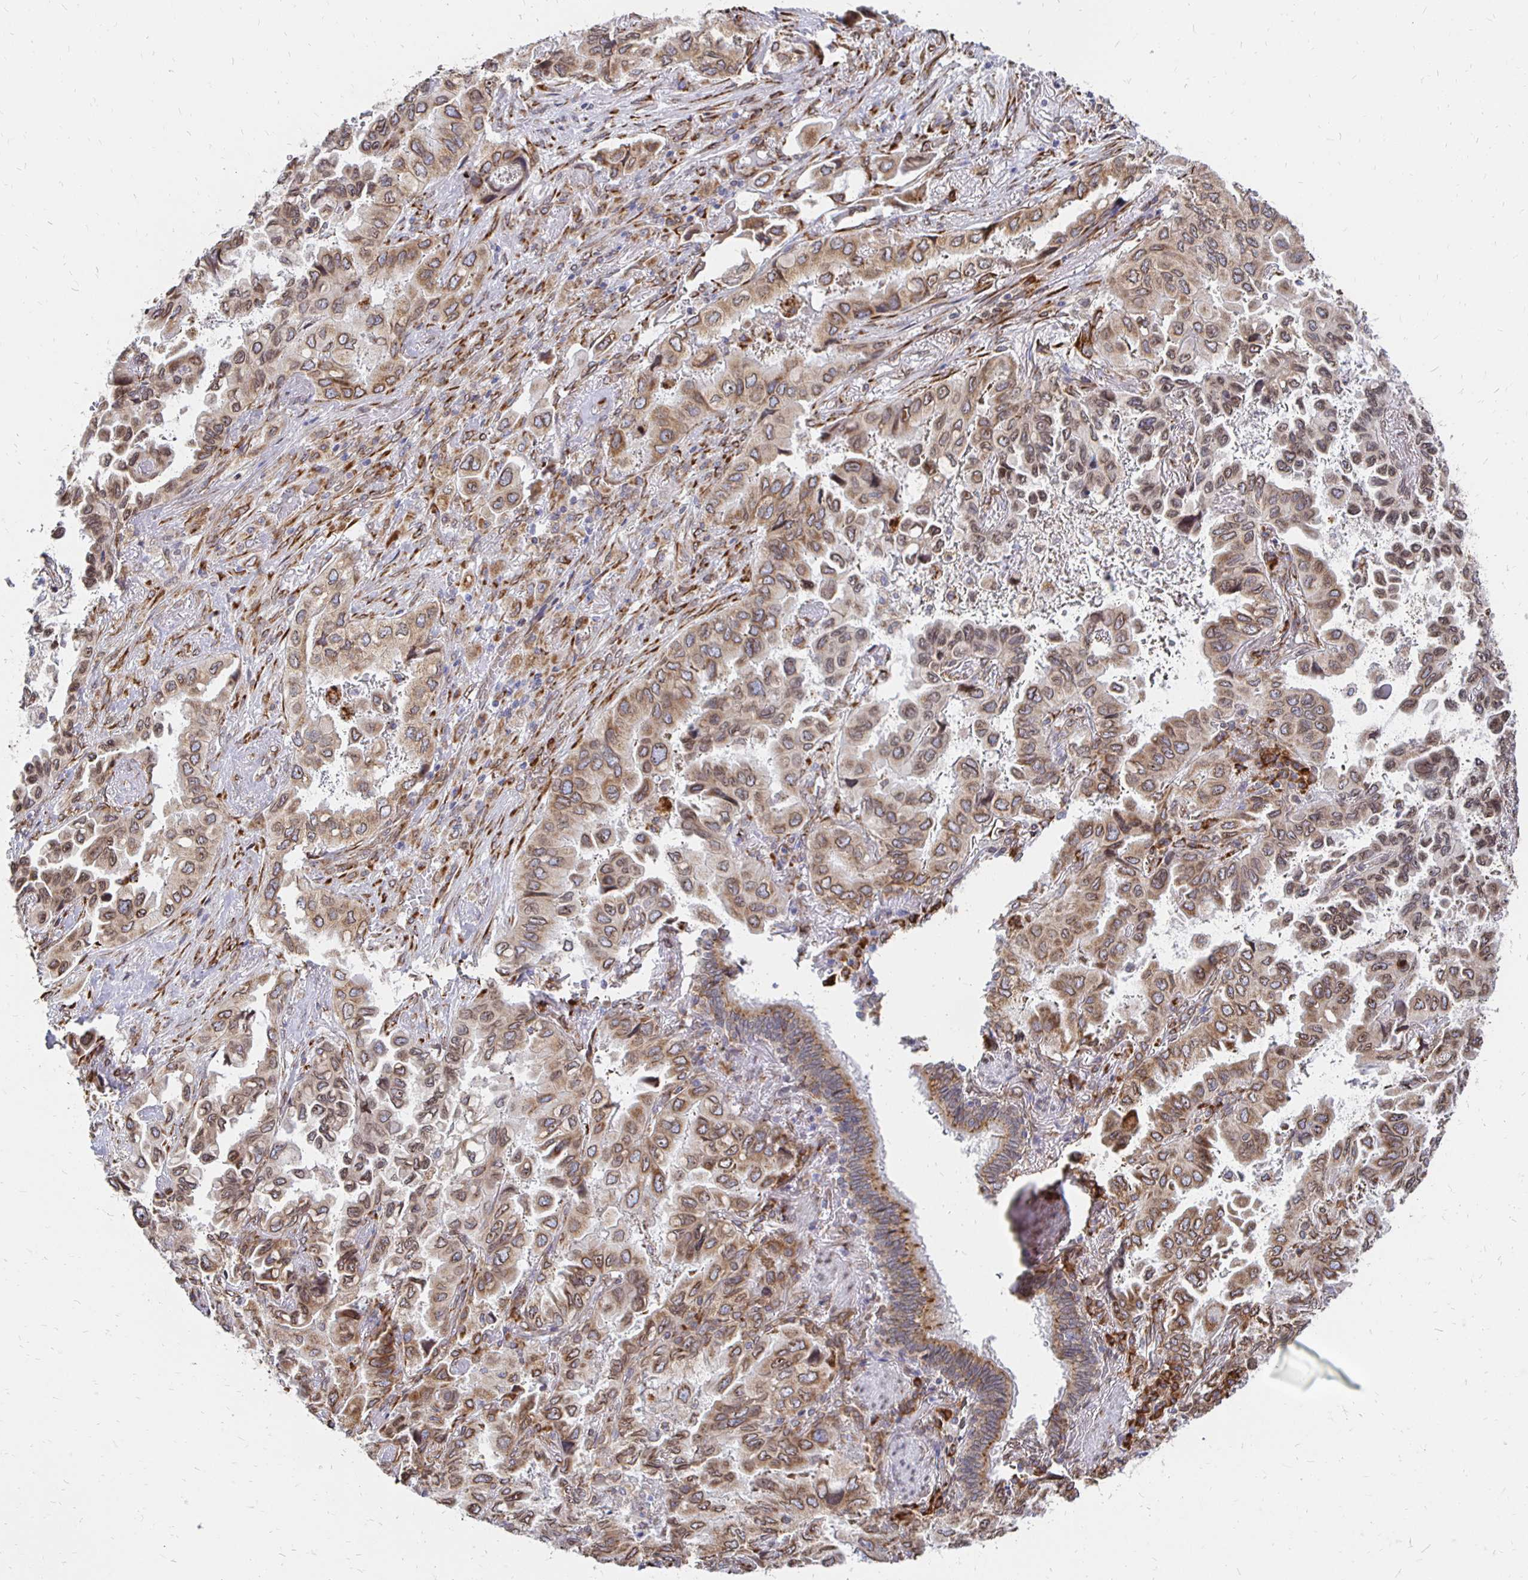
{"staining": {"intensity": "moderate", "quantity": ">75%", "location": "cytoplasmic/membranous,nuclear"}, "tissue": "lung cancer", "cell_type": "Tumor cells", "image_type": "cancer", "snomed": [{"axis": "morphology", "description": "Aneuploidy"}, {"axis": "morphology", "description": "Adenocarcinoma, NOS"}, {"axis": "morphology", "description": "Adenocarcinoma, metastatic, NOS"}, {"axis": "topography", "description": "Lymph node"}, {"axis": "topography", "description": "Lung"}], "caption": "Moderate cytoplasmic/membranous and nuclear expression is present in approximately >75% of tumor cells in lung cancer.", "gene": "PELI3", "patient": {"sex": "female", "age": 48}}